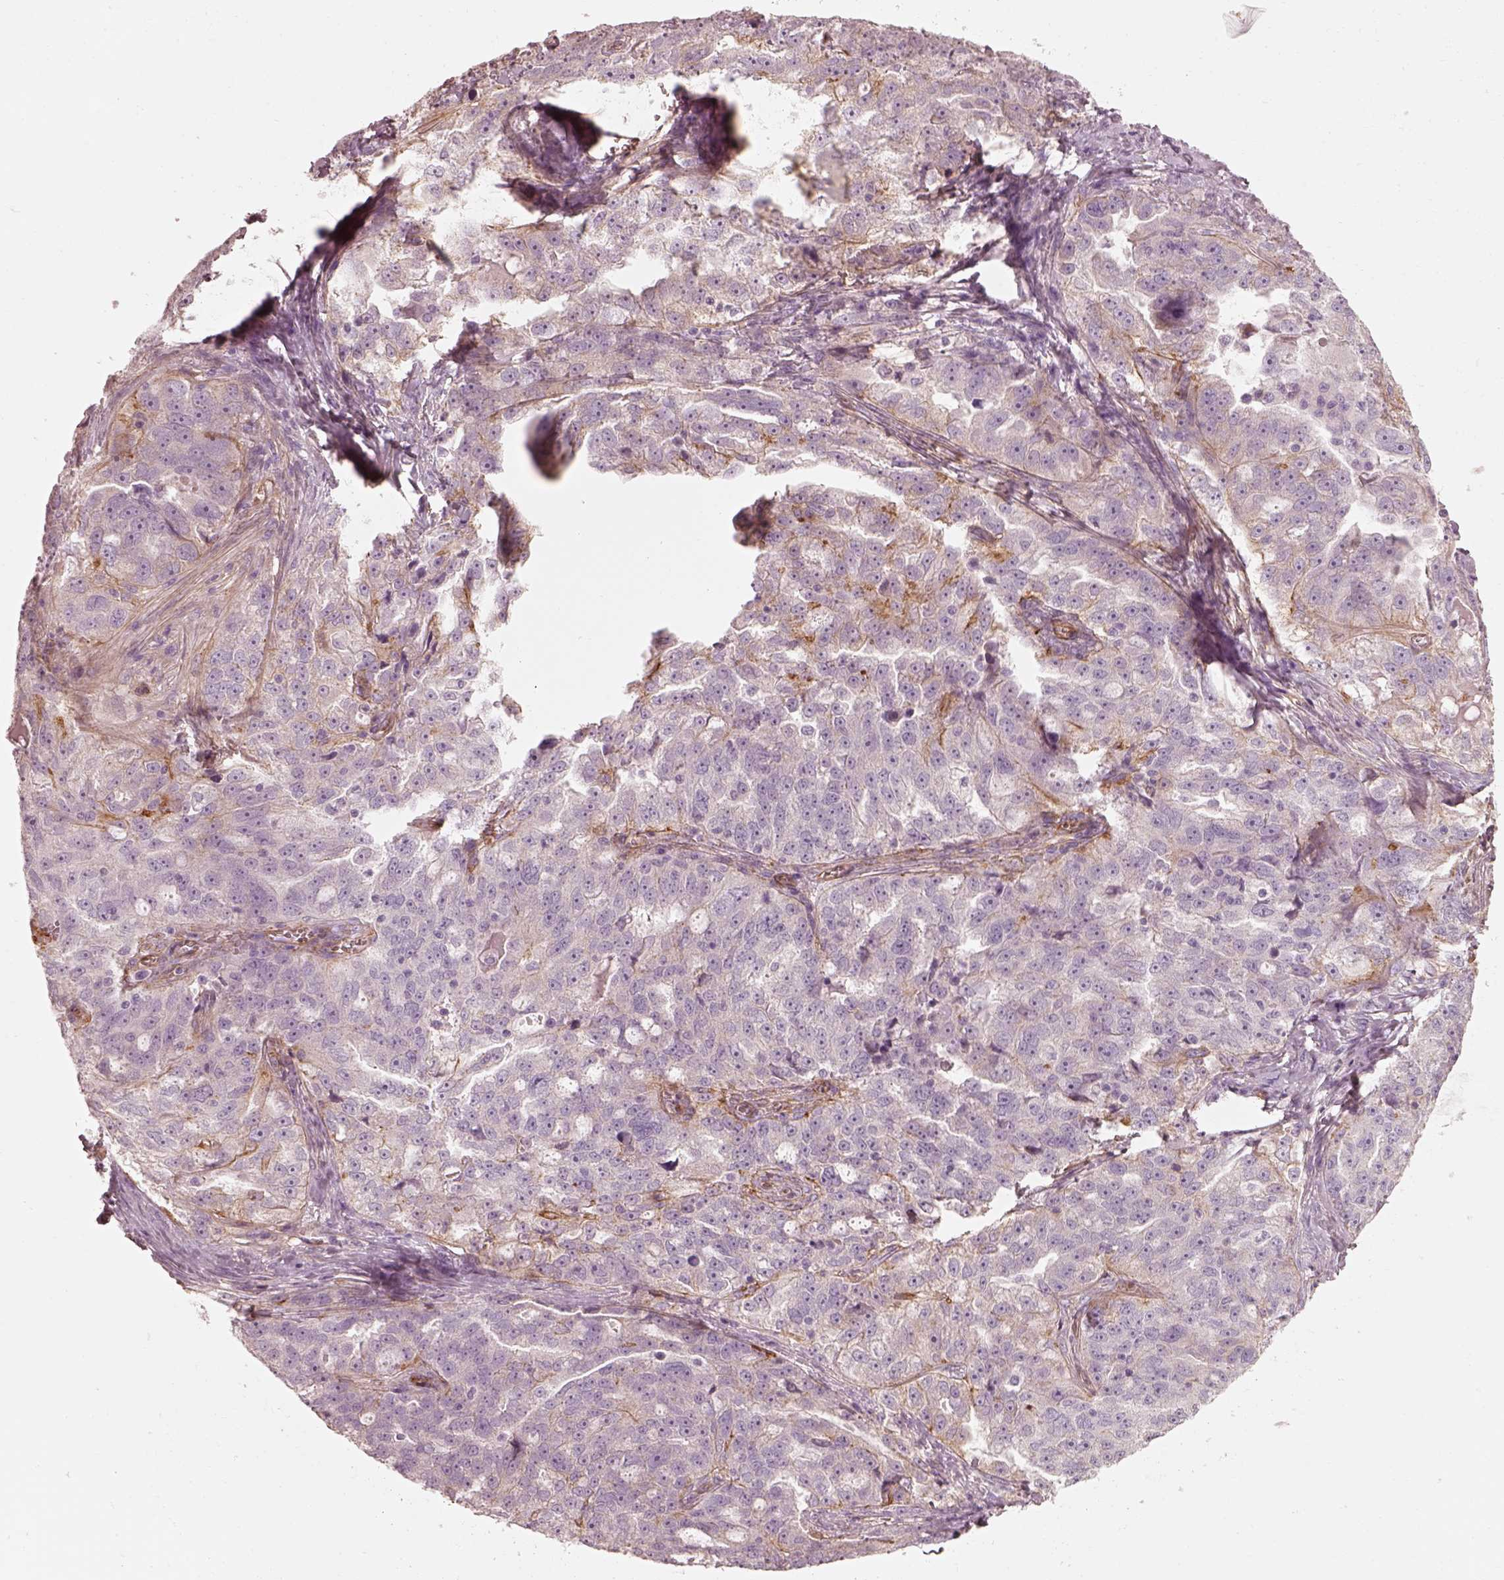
{"staining": {"intensity": "negative", "quantity": "none", "location": "none"}, "tissue": "ovarian cancer", "cell_type": "Tumor cells", "image_type": "cancer", "snomed": [{"axis": "morphology", "description": "Cystadenocarcinoma, serous, NOS"}, {"axis": "topography", "description": "Ovary"}], "caption": "Tumor cells show no significant positivity in ovarian cancer (serous cystadenocarcinoma).", "gene": "CRYM", "patient": {"sex": "female", "age": 51}}